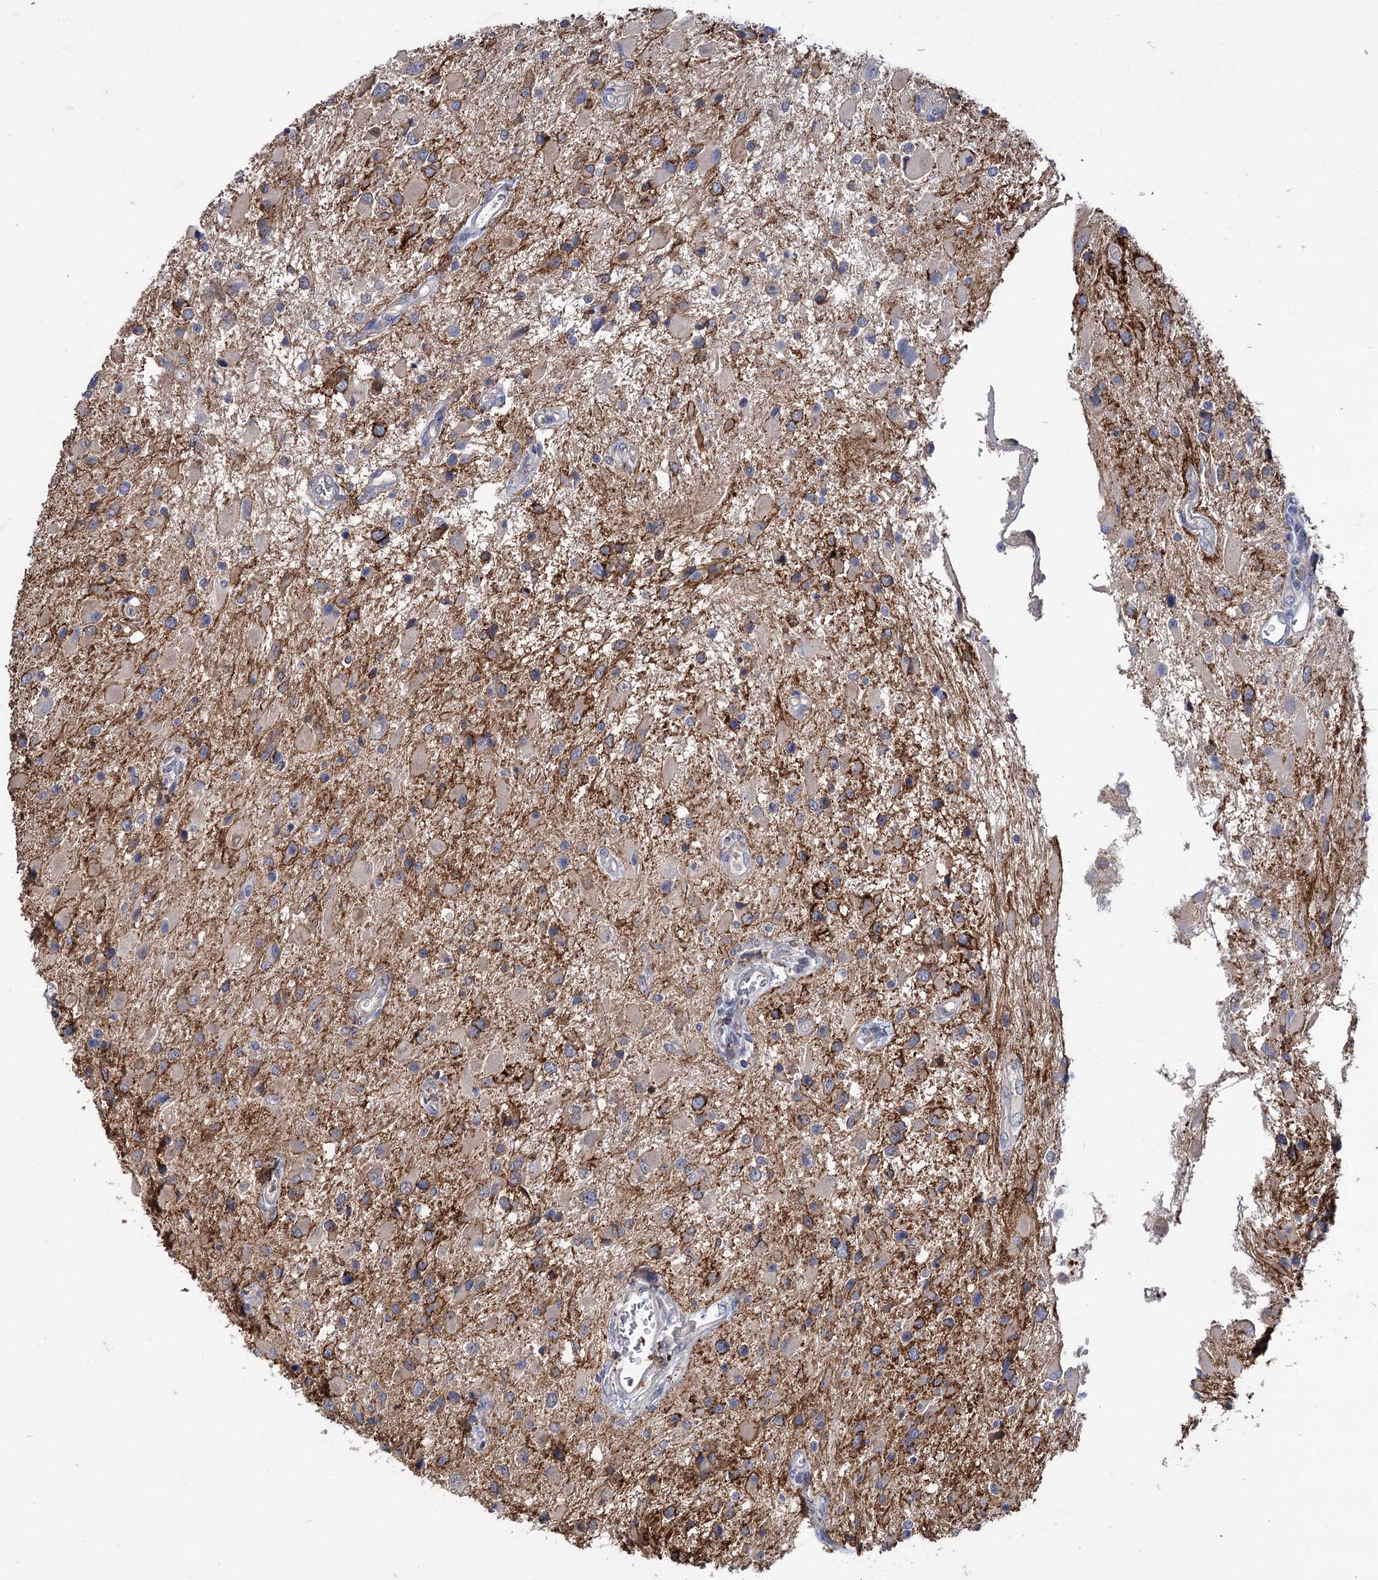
{"staining": {"intensity": "moderate", "quantity": "<25%", "location": "cytoplasmic/membranous"}, "tissue": "glioma", "cell_type": "Tumor cells", "image_type": "cancer", "snomed": [{"axis": "morphology", "description": "Glioma, malignant, High grade"}, {"axis": "topography", "description": "Brain"}], "caption": "IHC staining of glioma, which shows low levels of moderate cytoplasmic/membranous positivity in about <25% of tumor cells indicating moderate cytoplasmic/membranous protein positivity. The staining was performed using DAB (brown) for protein detection and nuclei were counterstained in hematoxylin (blue).", "gene": "MID1IP1", "patient": {"sex": "male", "age": 53}}